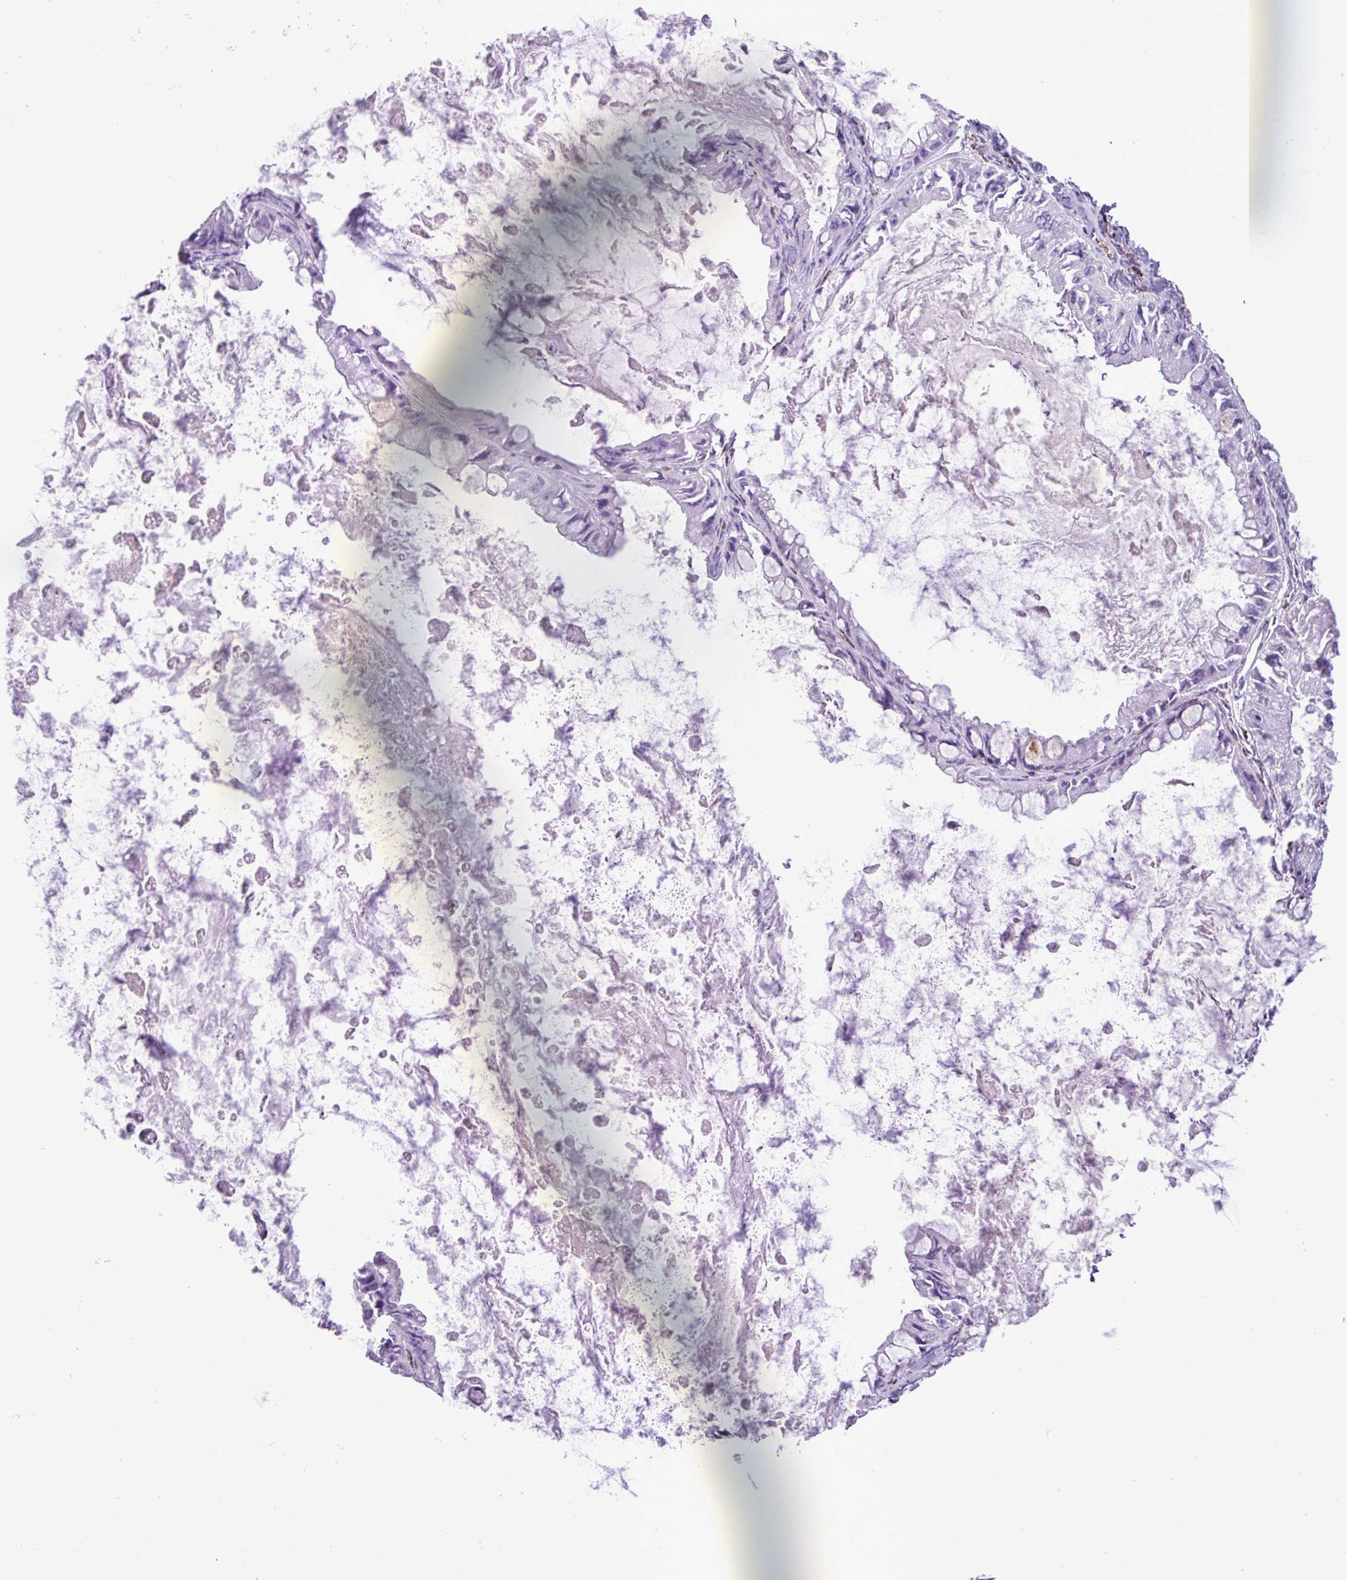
{"staining": {"intensity": "negative", "quantity": "none", "location": "none"}, "tissue": "ovarian cancer", "cell_type": "Tumor cells", "image_type": "cancer", "snomed": [{"axis": "morphology", "description": "Cystadenocarcinoma, mucinous, NOS"}, {"axis": "topography", "description": "Ovary"}], "caption": "The image reveals no staining of tumor cells in ovarian cancer.", "gene": "ZSCAN5A", "patient": {"sex": "female", "age": 61}}